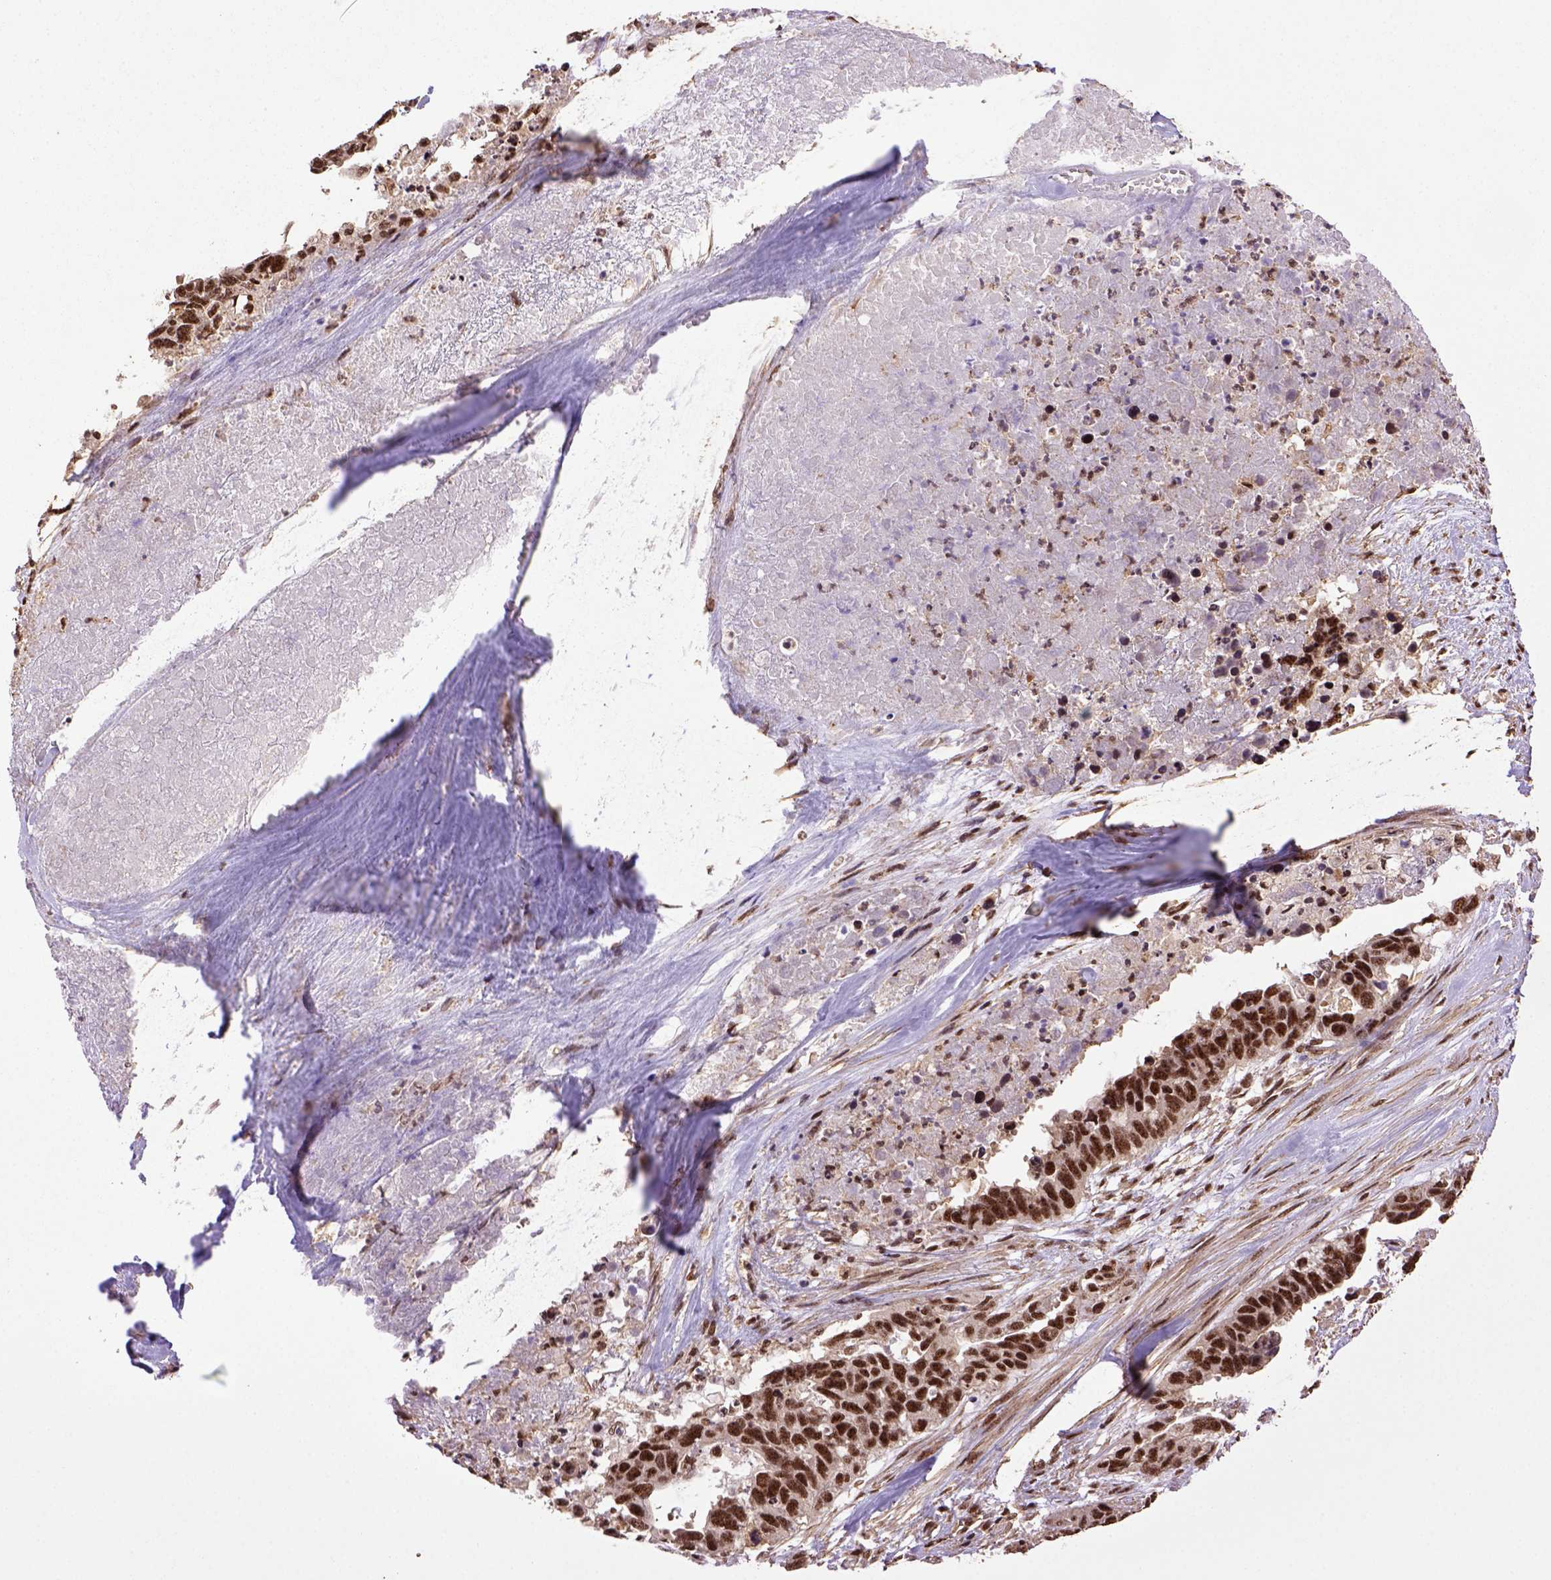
{"staining": {"intensity": "strong", "quantity": ">75%", "location": "nuclear"}, "tissue": "ovarian cancer", "cell_type": "Tumor cells", "image_type": "cancer", "snomed": [{"axis": "morphology", "description": "Cystadenocarcinoma, serous, NOS"}, {"axis": "topography", "description": "Ovary"}], "caption": "Immunohistochemical staining of human serous cystadenocarcinoma (ovarian) shows high levels of strong nuclear protein expression in approximately >75% of tumor cells.", "gene": "PPIG", "patient": {"sex": "female", "age": 69}}